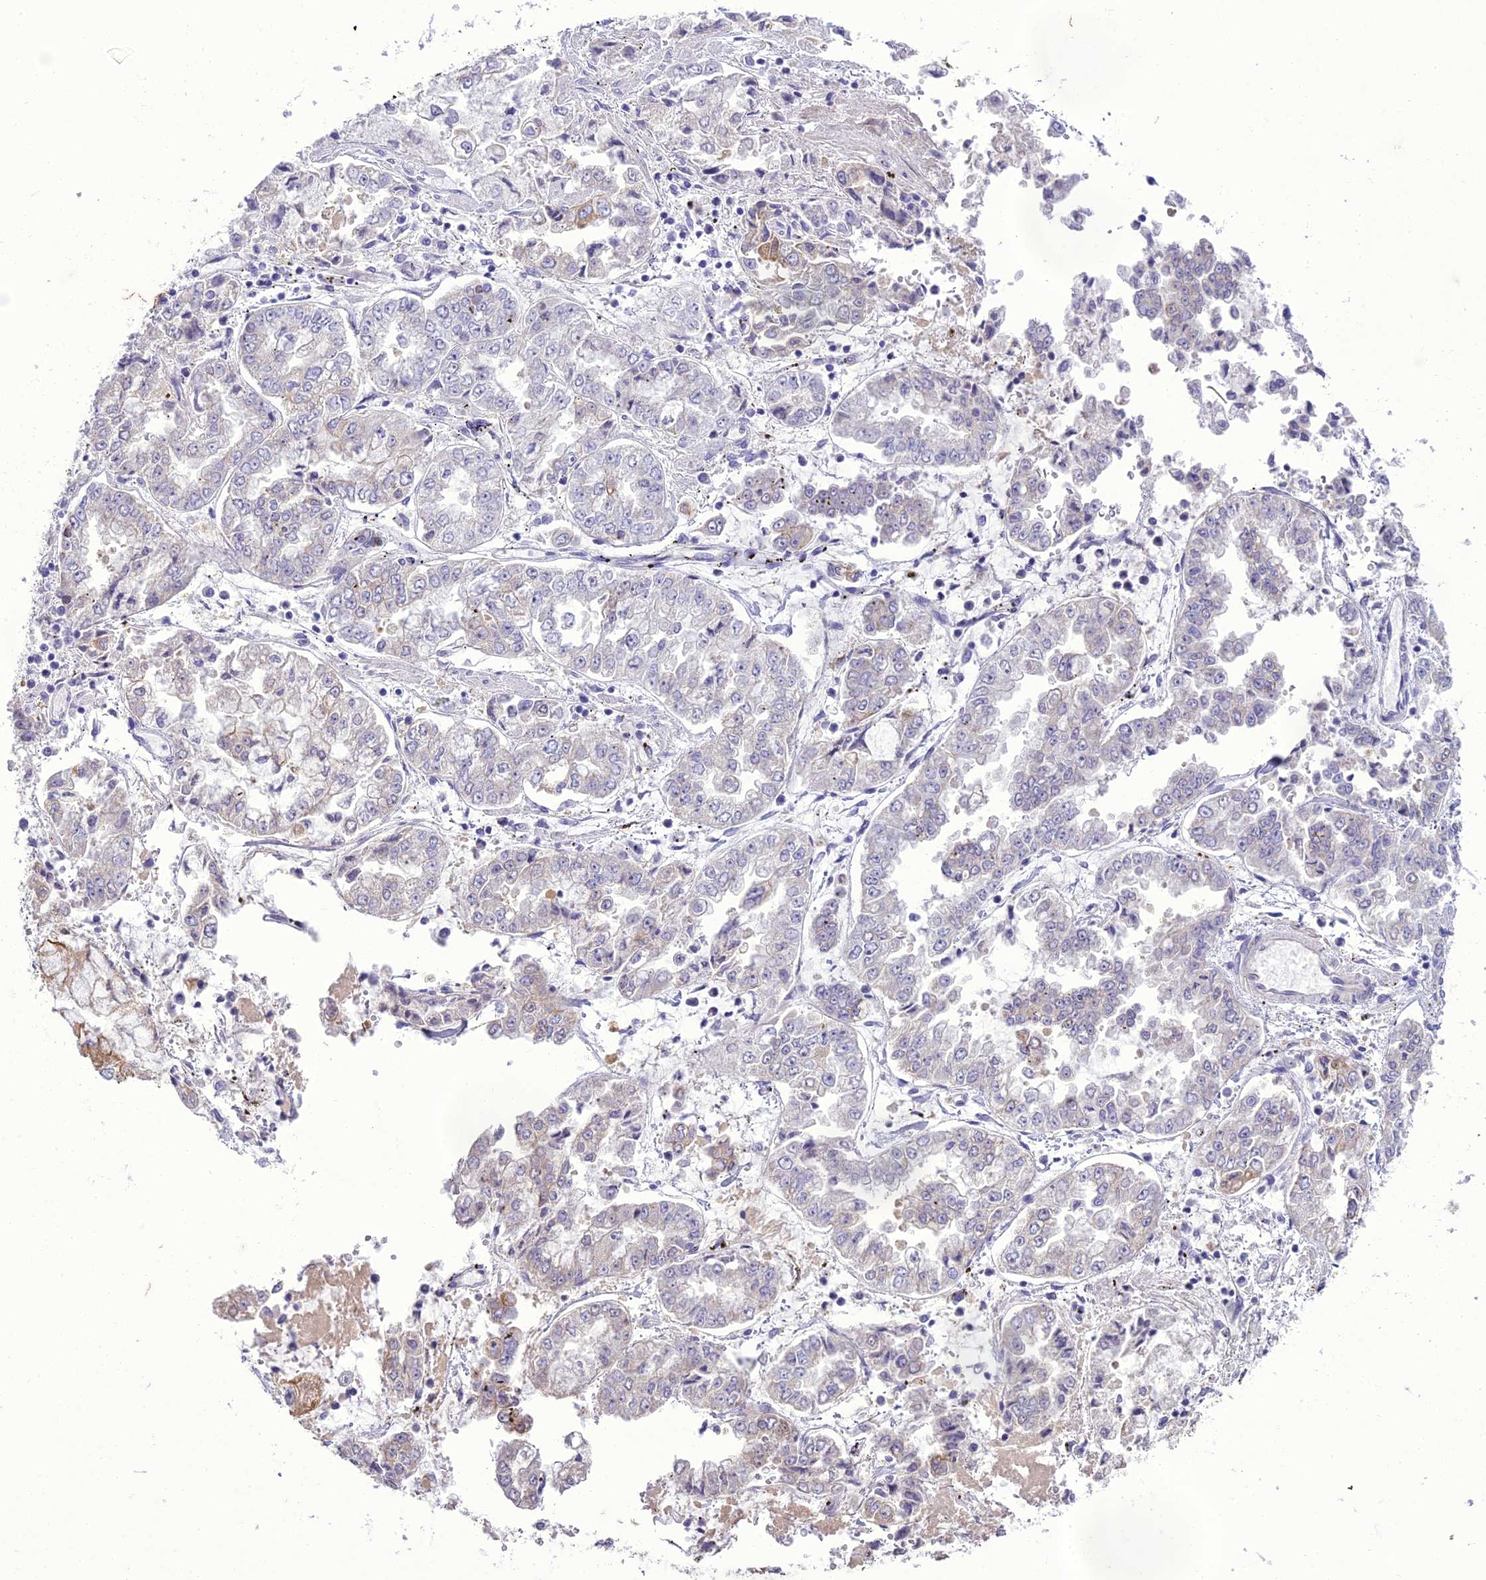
{"staining": {"intensity": "weak", "quantity": "<25%", "location": "cytoplasmic/membranous"}, "tissue": "stomach cancer", "cell_type": "Tumor cells", "image_type": "cancer", "snomed": [{"axis": "morphology", "description": "Adenocarcinoma, NOS"}, {"axis": "topography", "description": "Stomach"}], "caption": "High power microscopy photomicrograph of an immunohistochemistry micrograph of stomach cancer (adenocarcinoma), revealing no significant staining in tumor cells.", "gene": "SCRT1", "patient": {"sex": "male", "age": 76}}